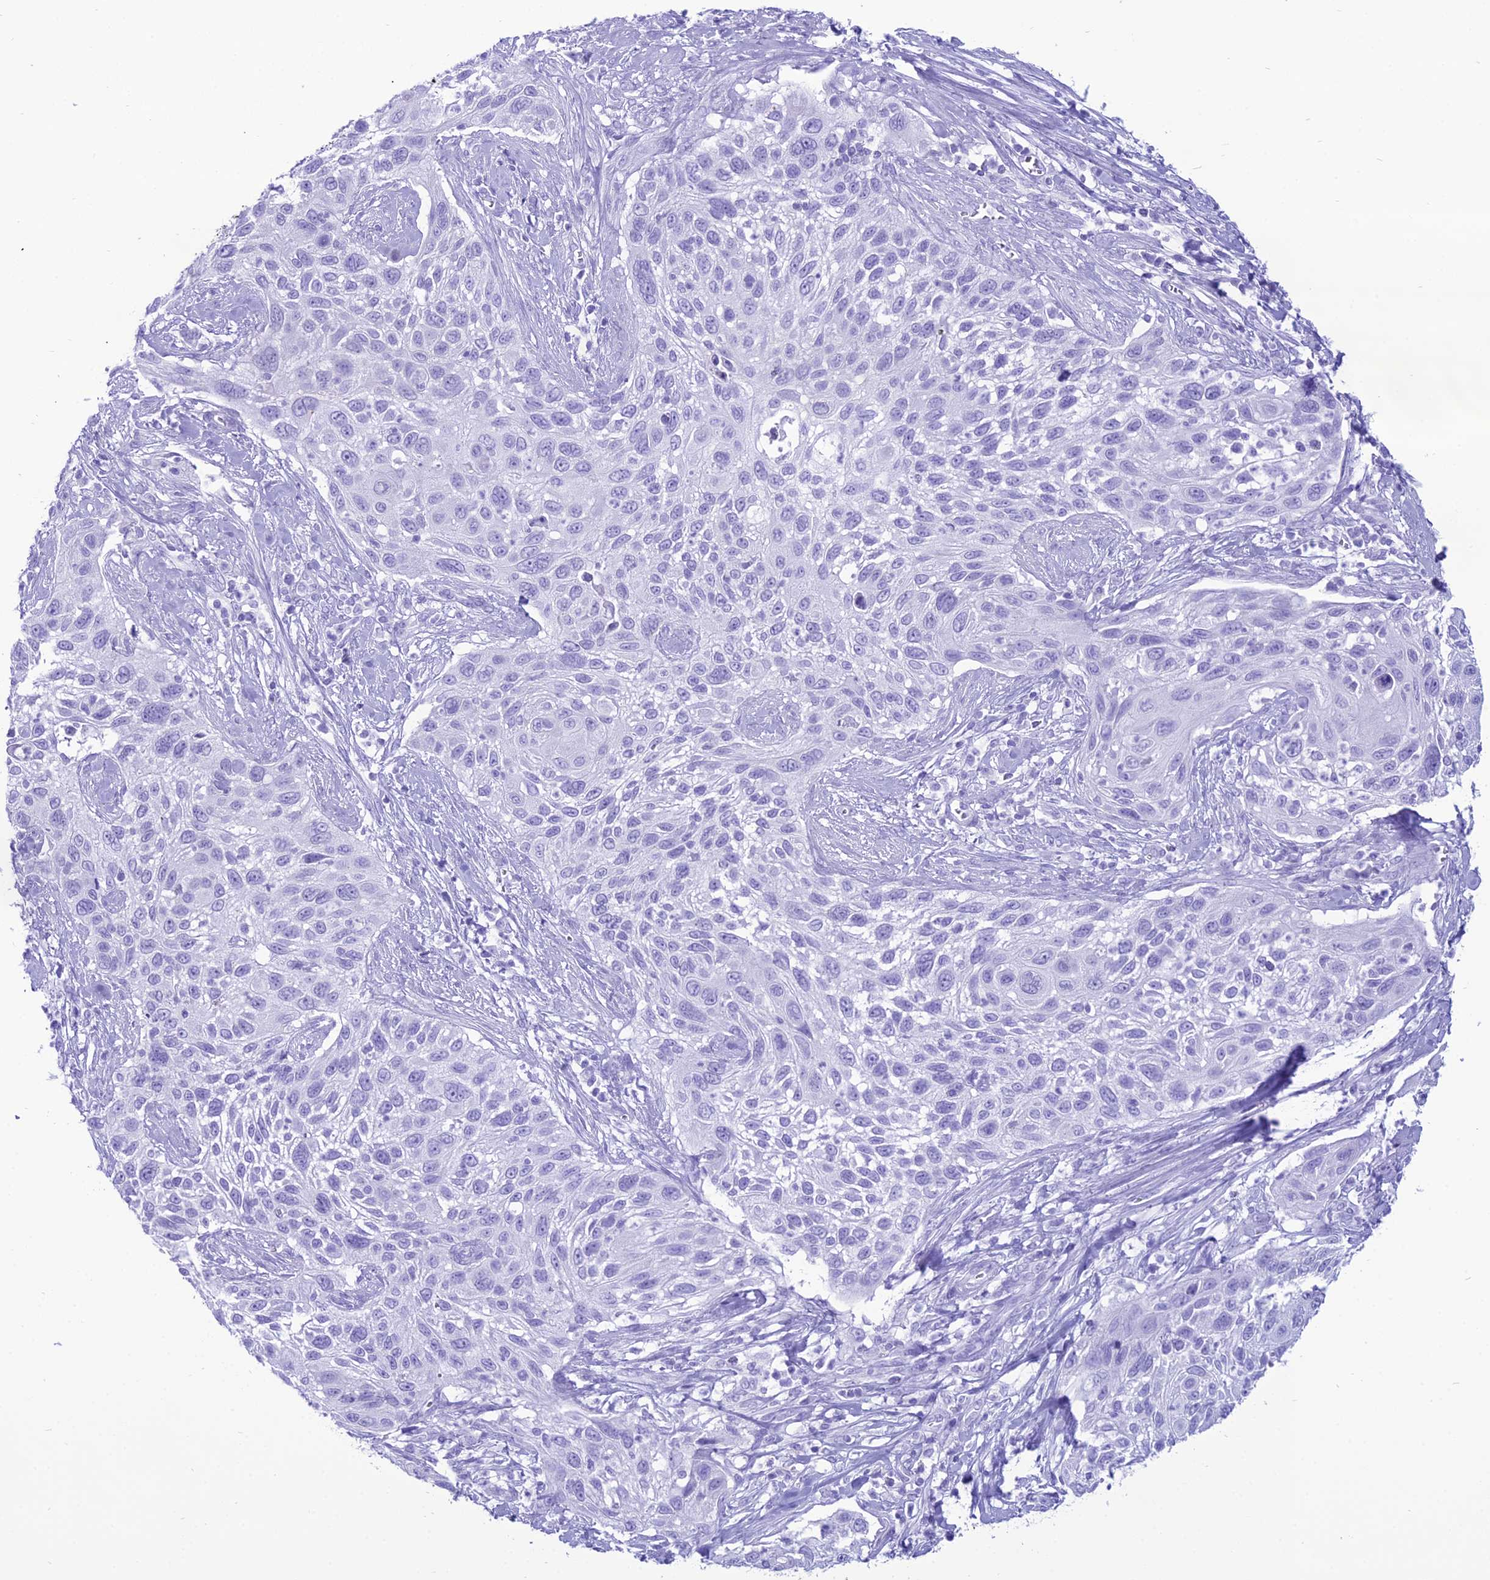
{"staining": {"intensity": "negative", "quantity": "none", "location": "none"}, "tissue": "cervical cancer", "cell_type": "Tumor cells", "image_type": "cancer", "snomed": [{"axis": "morphology", "description": "Squamous cell carcinoma, NOS"}, {"axis": "topography", "description": "Cervix"}], "caption": "This is an IHC micrograph of cervical cancer (squamous cell carcinoma). There is no staining in tumor cells.", "gene": "PNMA5", "patient": {"sex": "female", "age": 70}}